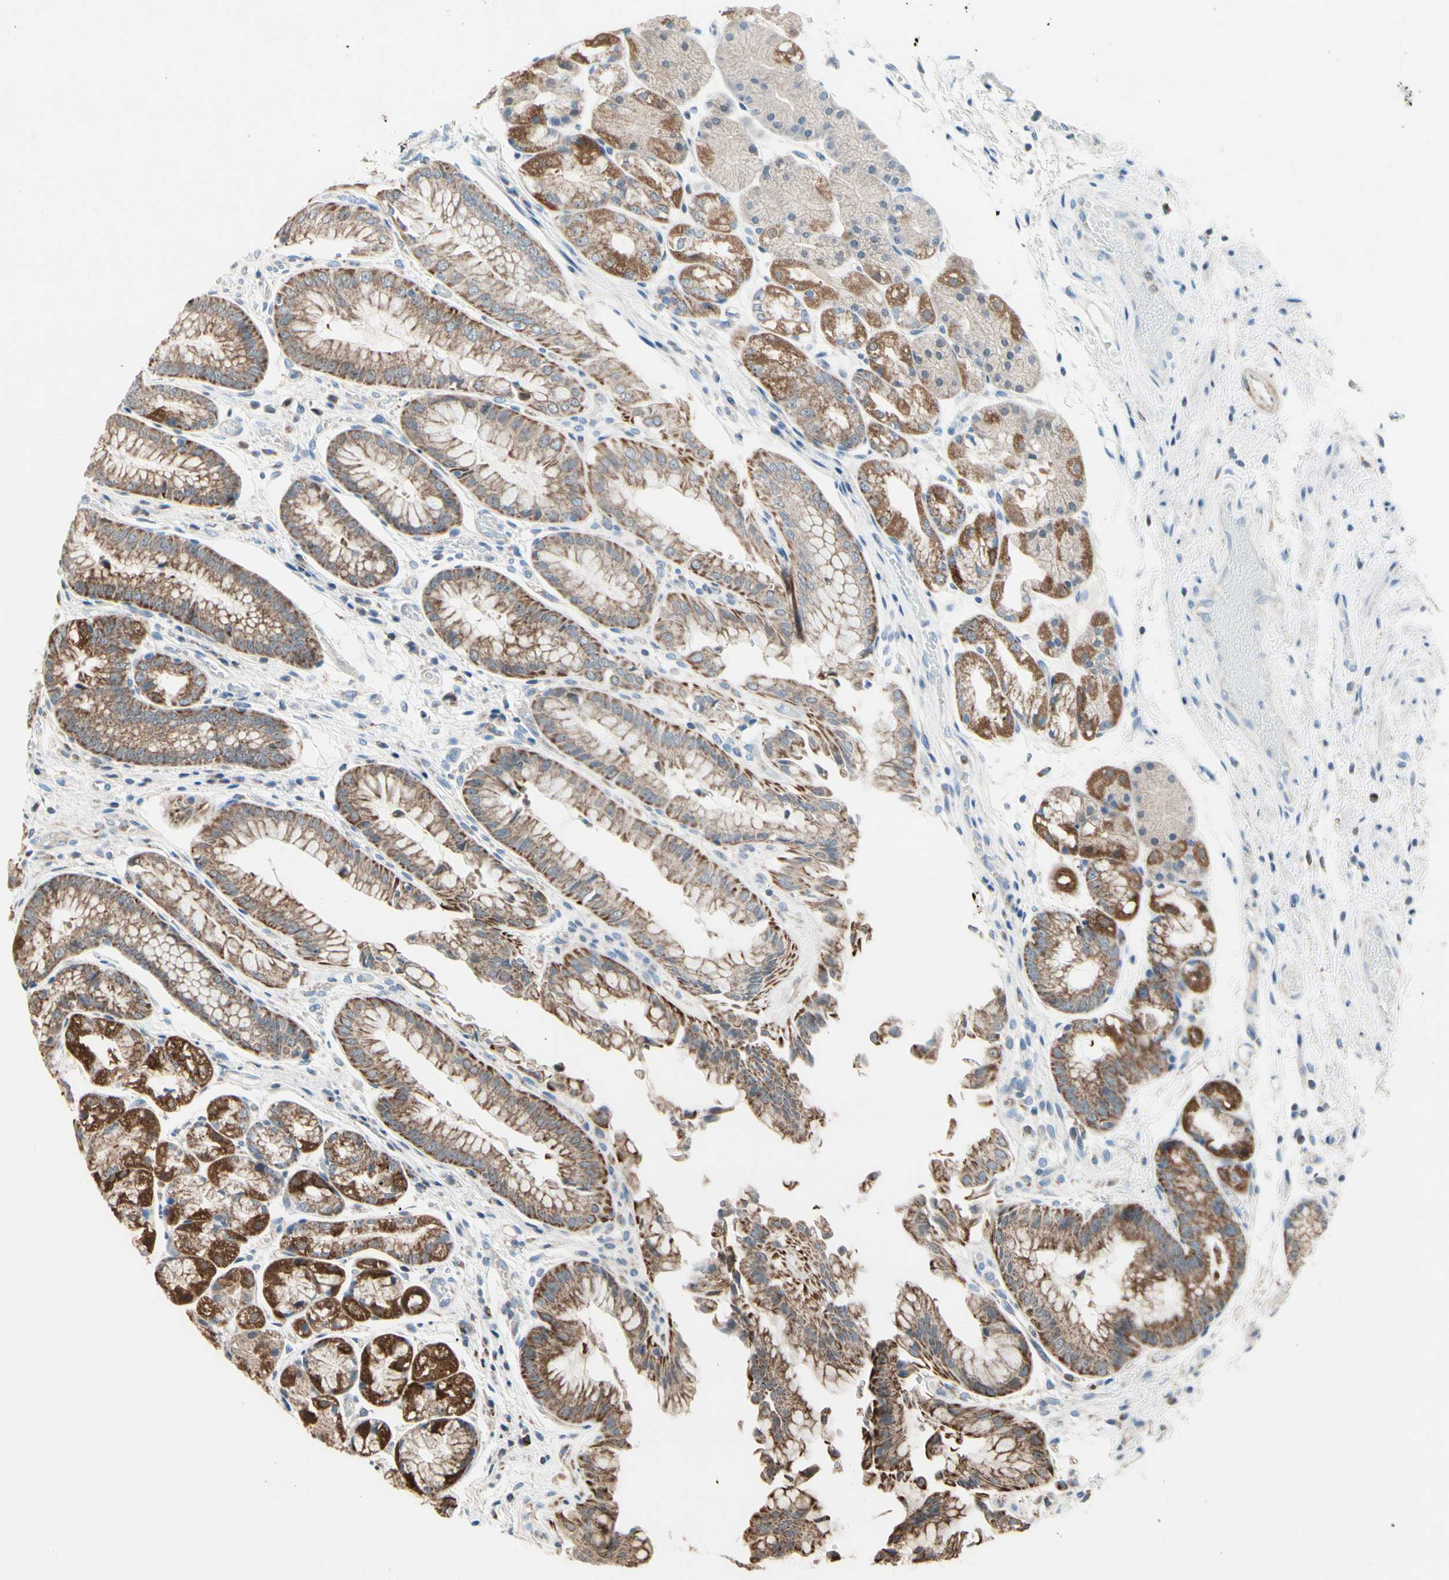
{"staining": {"intensity": "moderate", "quantity": ">75%", "location": "cytoplasmic/membranous"}, "tissue": "stomach", "cell_type": "Glandular cells", "image_type": "normal", "snomed": [{"axis": "morphology", "description": "Normal tissue, NOS"}, {"axis": "topography", "description": "Stomach, upper"}], "caption": "Immunohistochemistry micrograph of unremarkable stomach stained for a protein (brown), which reveals medium levels of moderate cytoplasmic/membranous expression in about >75% of glandular cells.", "gene": "CPT1A", "patient": {"sex": "male", "age": 72}}